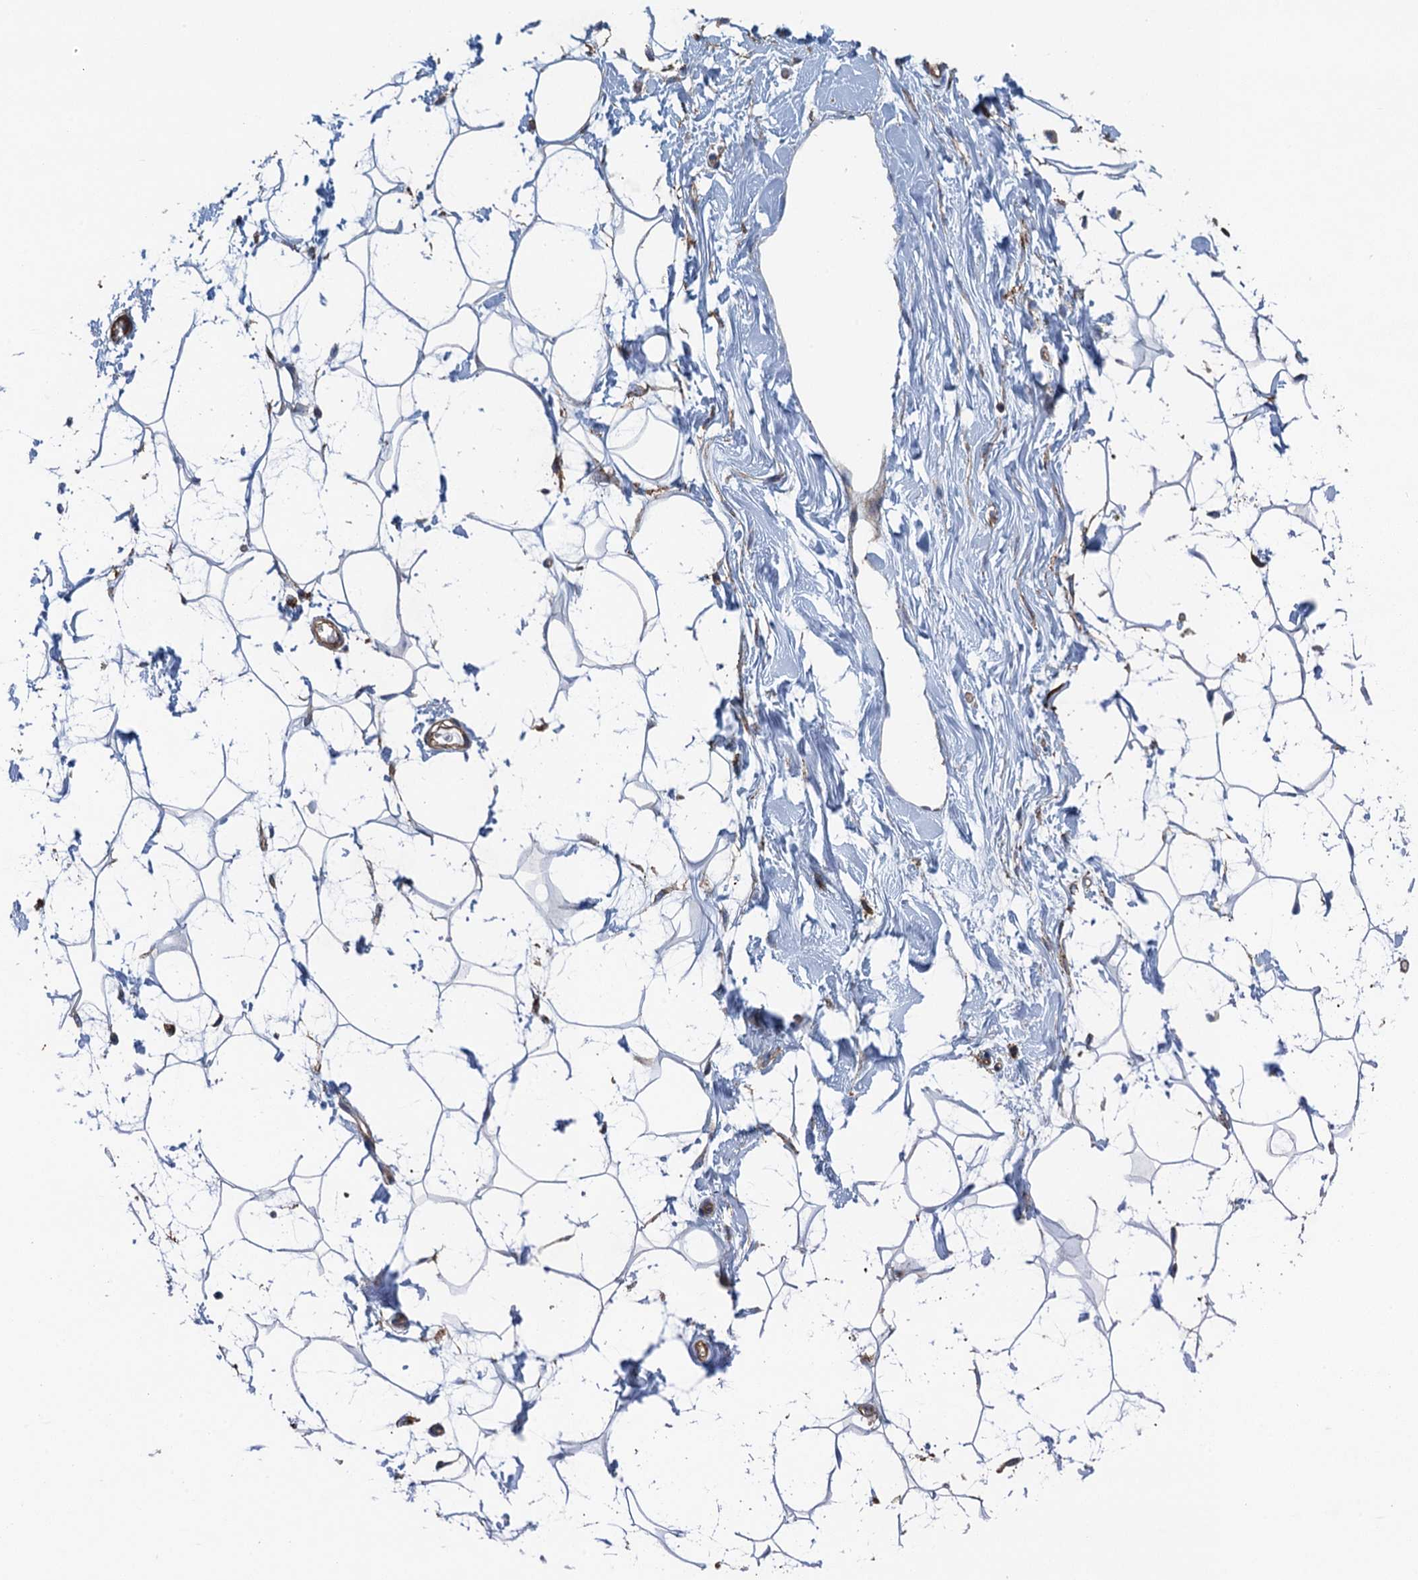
{"staining": {"intensity": "negative", "quantity": "none", "location": "none"}, "tissue": "adipose tissue", "cell_type": "Adipocytes", "image_type": "normal", "snomed": [{"axis": "morphology", "description": "Normal tissue, NOS"}, {"axis": "topography", "description": "Breast"}], "caption": "Immunohistochemical staining of normal adipose tissue shows no significant positivity in adipocytes.", "gene": "PROSER2", "patient": {"sex": "female", "age": 26}}